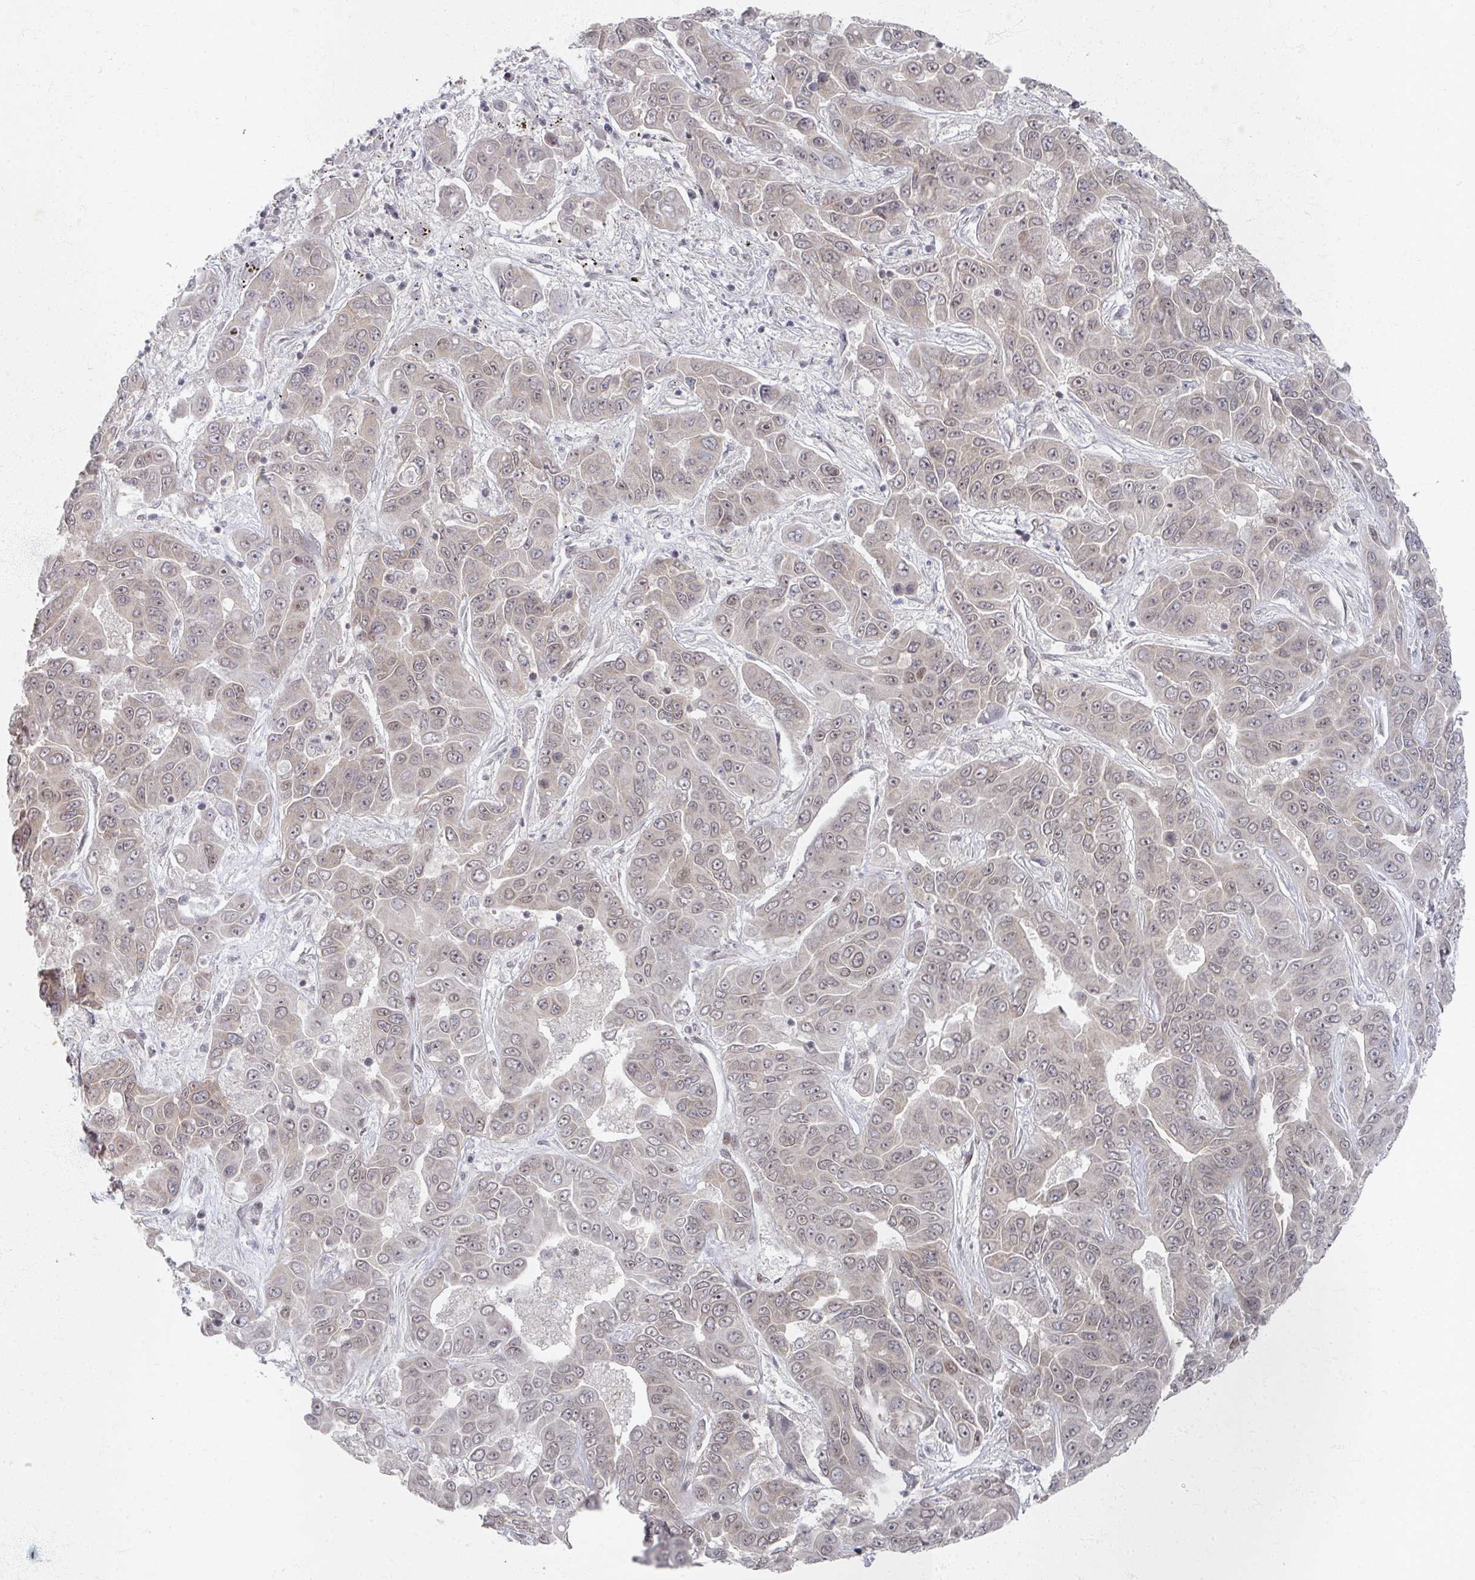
{"staining": {"intensity": "weak", "quantity": "25%-75%", "location": "nuclear"}, "tissue": "liver cancer", "cell_type": "Tumor cells", "image_type": "cancer", "snomed": [{"axis": "morphology", "description": "Cholangiocarcinoma"}, {"axis": "topography", "description": "Liver"}], "caption": "High-magnification brightfield microscopy of liver cancer (cholangiocarcinoma) stained with DAB (3,3'-diaminobenzidine) (brown) and counterstained with hematoxylin (blue). tumor cells exhibit weak nuclear staining is seen in about25%-75% of cells.", "gene": "PSKH1", "patient": {"sex": "female", "age": 52}}